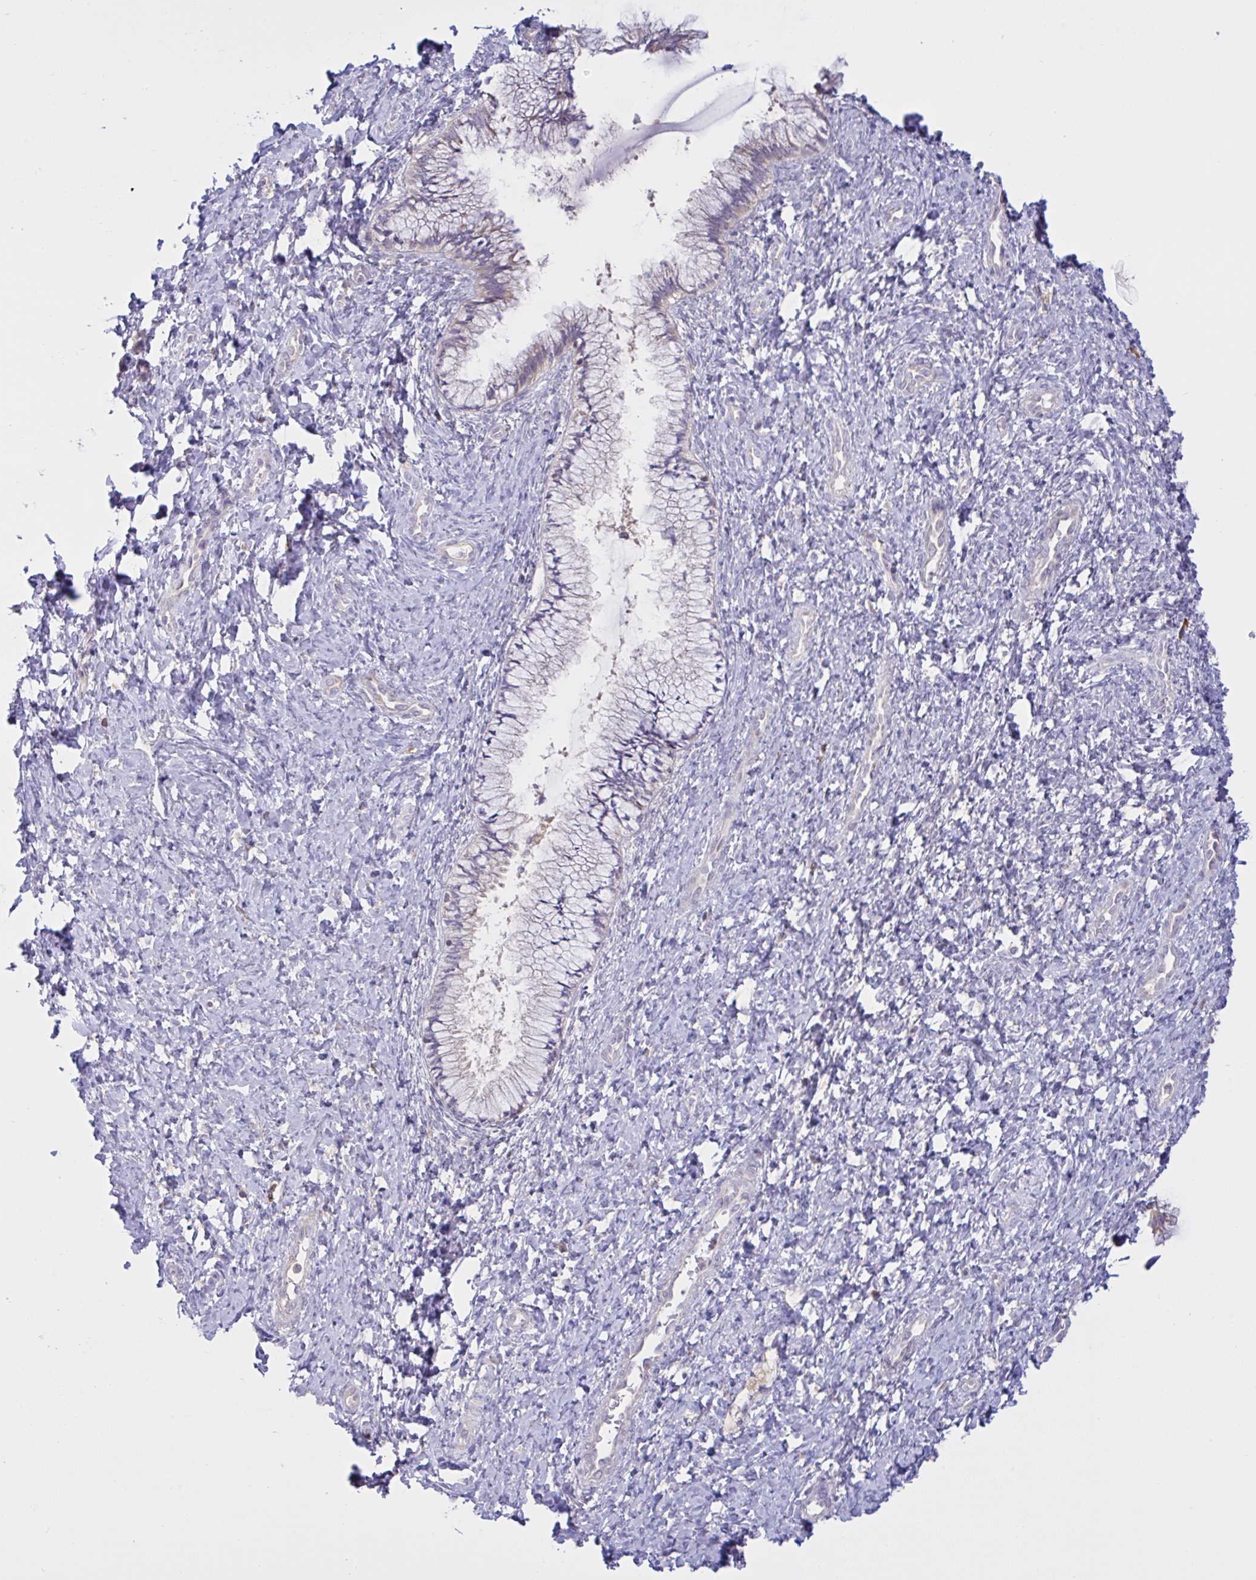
{"staining": {"intensity": "negative", "quantity": "none", "location": "none"}, "tissue": "cervix", "cell_type": "Glandular cells", "image_type": "normal", "snomed": [{"axis": "morphology", "description": "Normal tissue, NOS"}, {"axis": "topography", "description": "Cervix"}], "caption": "Image shows no significant protein expression in glandular cells of unremarkable cervix. The staining was performed using DAB (3,3'-diaminobenzidine) to visualize the protein expression in brown, while the nuclei were stained in blue with hematoxylin (Magnification: 20x).", "gene": "TMEM41A", "patient": {"sex": "female", "age": 37}}